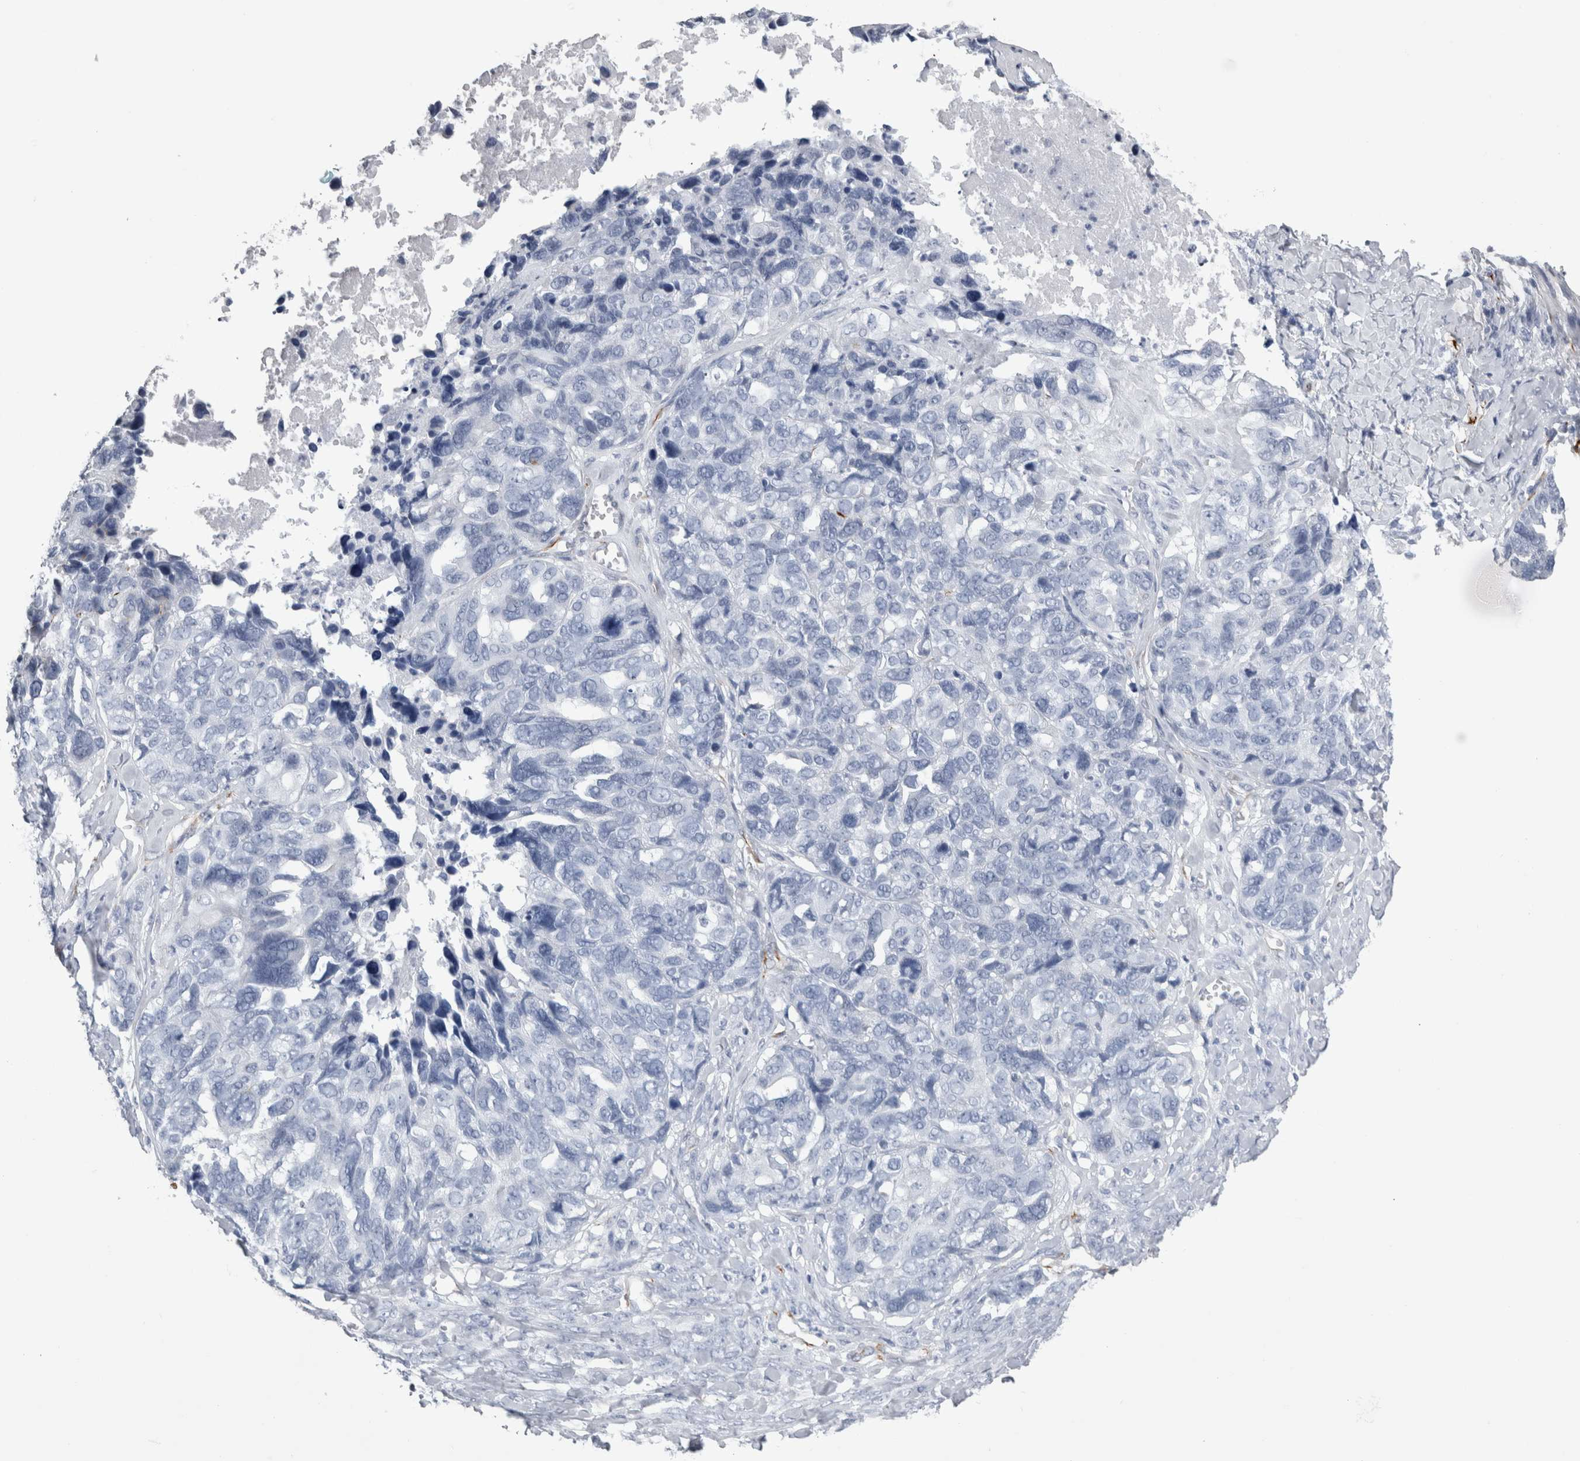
{"staining": {"intensity": "negative", "quantity": "none", "location": "none"}, "tissue": "ovarian cancer", "cell_type": "Tumor cells", "image_type": "cancer", "snomed": [{"axis": "morphology", "description": "Cystadenocarcinoma, serous, NOS"}, {"axis": "topography", "description": "Ovary"}], "caption": "Immunohistochemistry (IHC) of human serous cystadenocarcinoma (ovarian) reveals no staining in tumor cells. (Stains: DAB (3,3'-diaminobenzidine) immunohistochemistry (IHC) with hematoxylin counter stain, Microscopy: brightfield microscopy at high magnification).", "gene": "VWDE", "patient": {"sex": "female", "age": 79}}